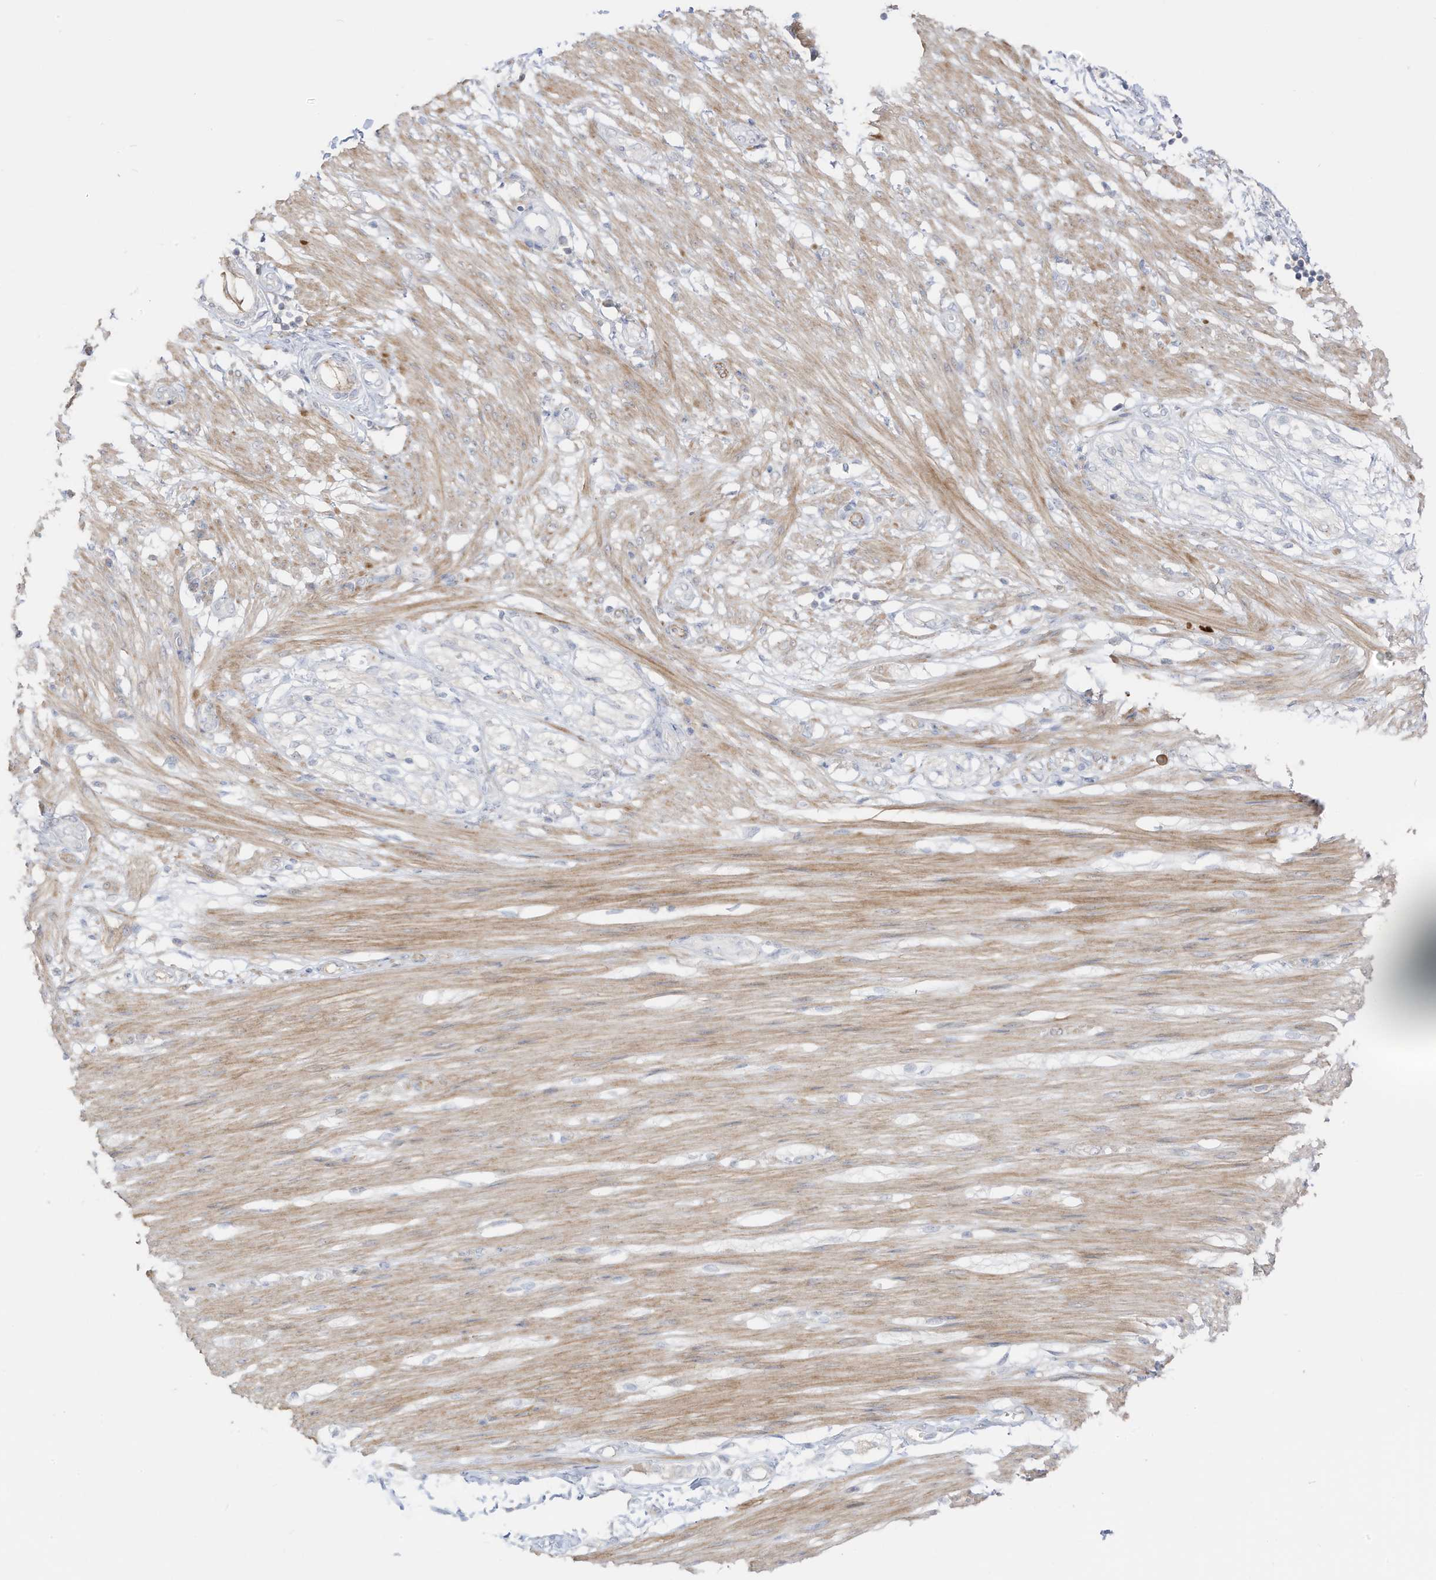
{"staining": {"intensity": "moderate", "quantity": "25%-75%", "location": "cytoplasmic/membranous"}, "tissue": "smooth muscle", "cell_type": "Smooth muscle cells", "image_type": "normal", "snomed": [{"axis": "morphology", "description": "Normal tissue, NOS"}, {"axis": "morphology", "description": "Adenocarcinoma, NOS"}, {"axis": "topography", "description": "Colon"}, {"axis": "topography", "description": "Peripheral nerve tissue"}], "caption": "Protein staining of benign smooth muscle demonstrates moderate cytoplasmic/membranous positivity in approximately 25%-75% of smooth muscle cells. (DAB (3,3'-diaminobenzidine) = brown stain, brightfield microscopy at high magnification).", "gene": "C11orf87", "patient": {"sex": "male", "age": 14}}